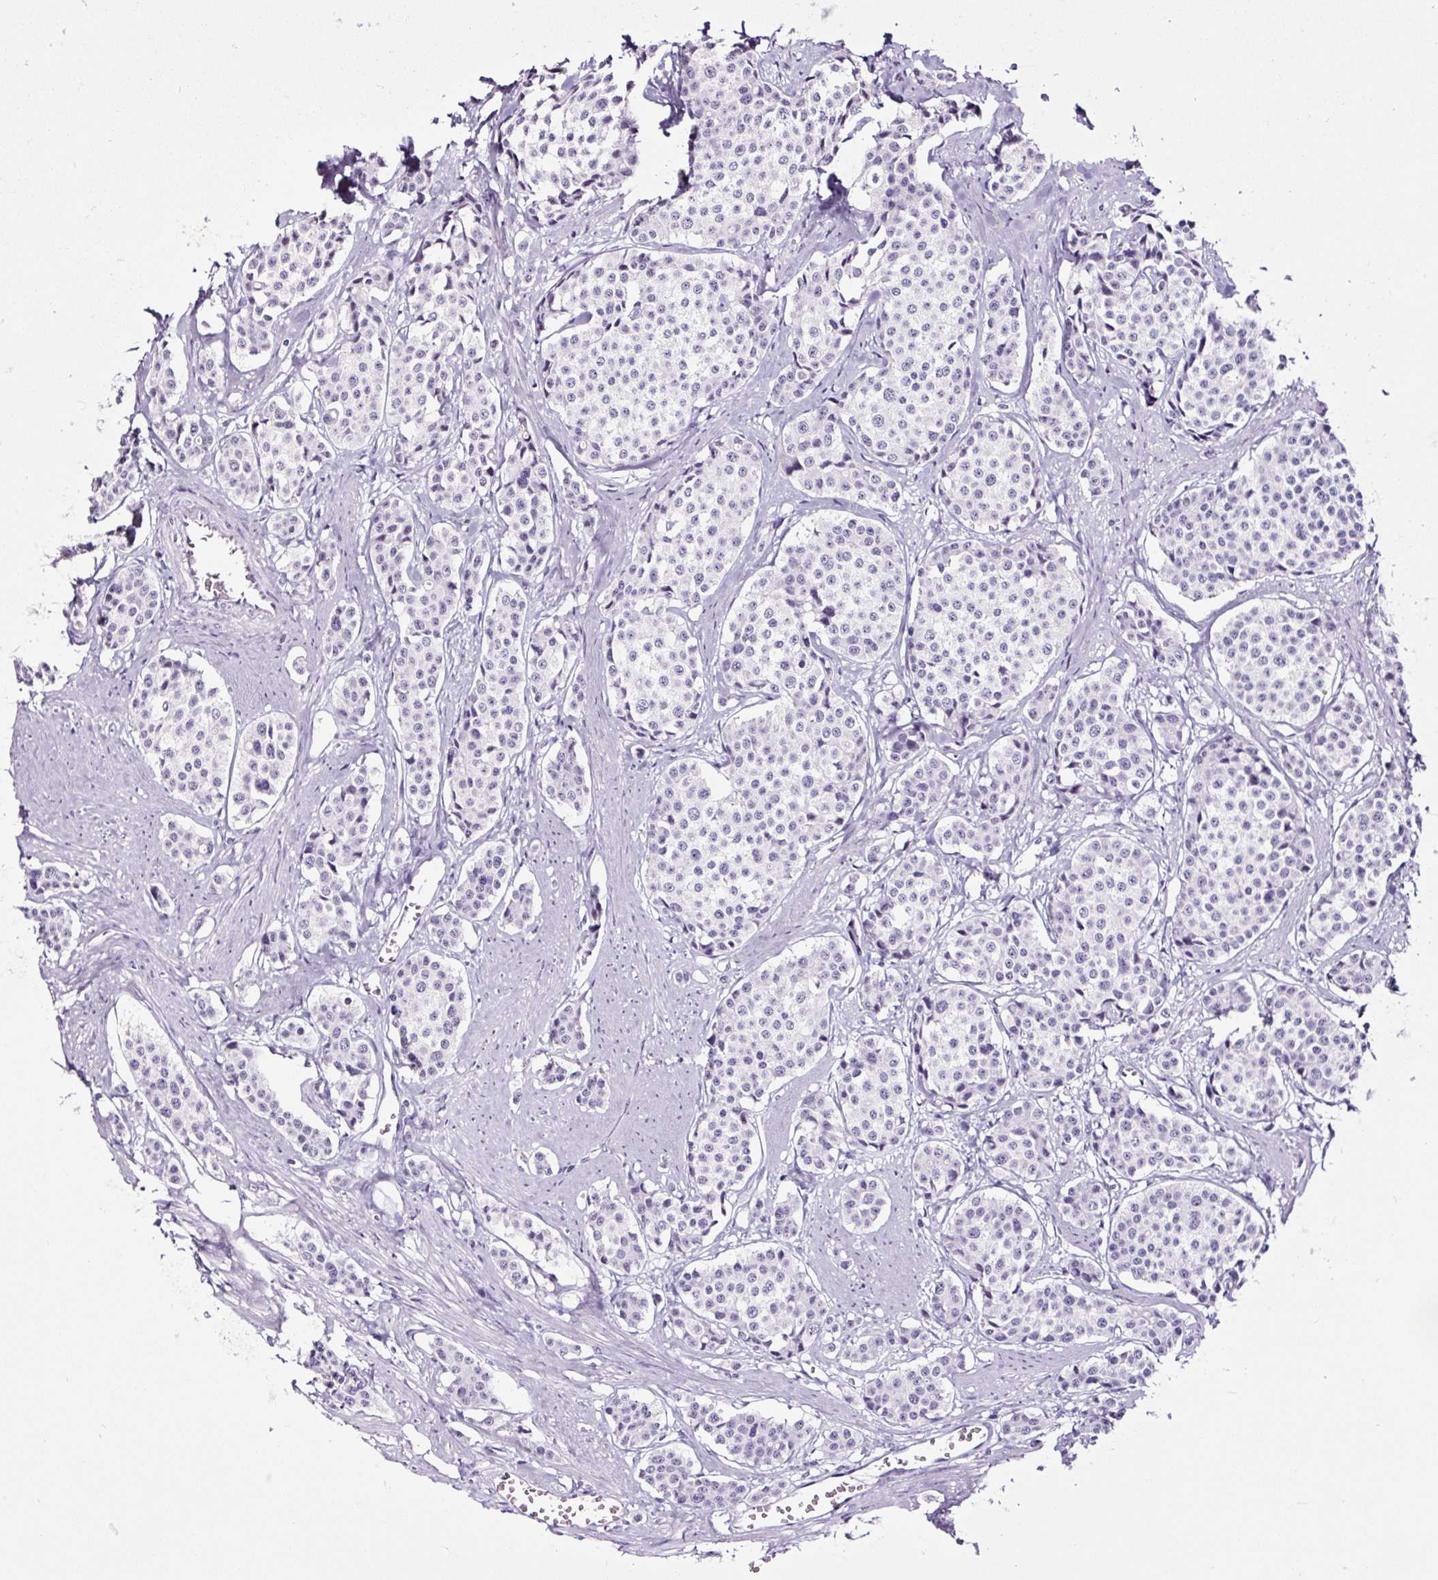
{"staining": {"intensity": "negative", "quantity": "none", "location": "none"}, "tissue": "carcinoid", "cell_type": "Tumor cells", "image_type": "cancer", "snomed": [{"axis": "morphology", "description": "Carcinoid, malignant, NOS"}, {"axis": "topography", "description": "Small intestine"}], "caption": "This is a micrograph of immunohistochemistry staining of carcinoid (malignant), which shows no expression in tumor cells.", "gene": "NPHS2", "patient": {"sex": "male", "age": 60}}